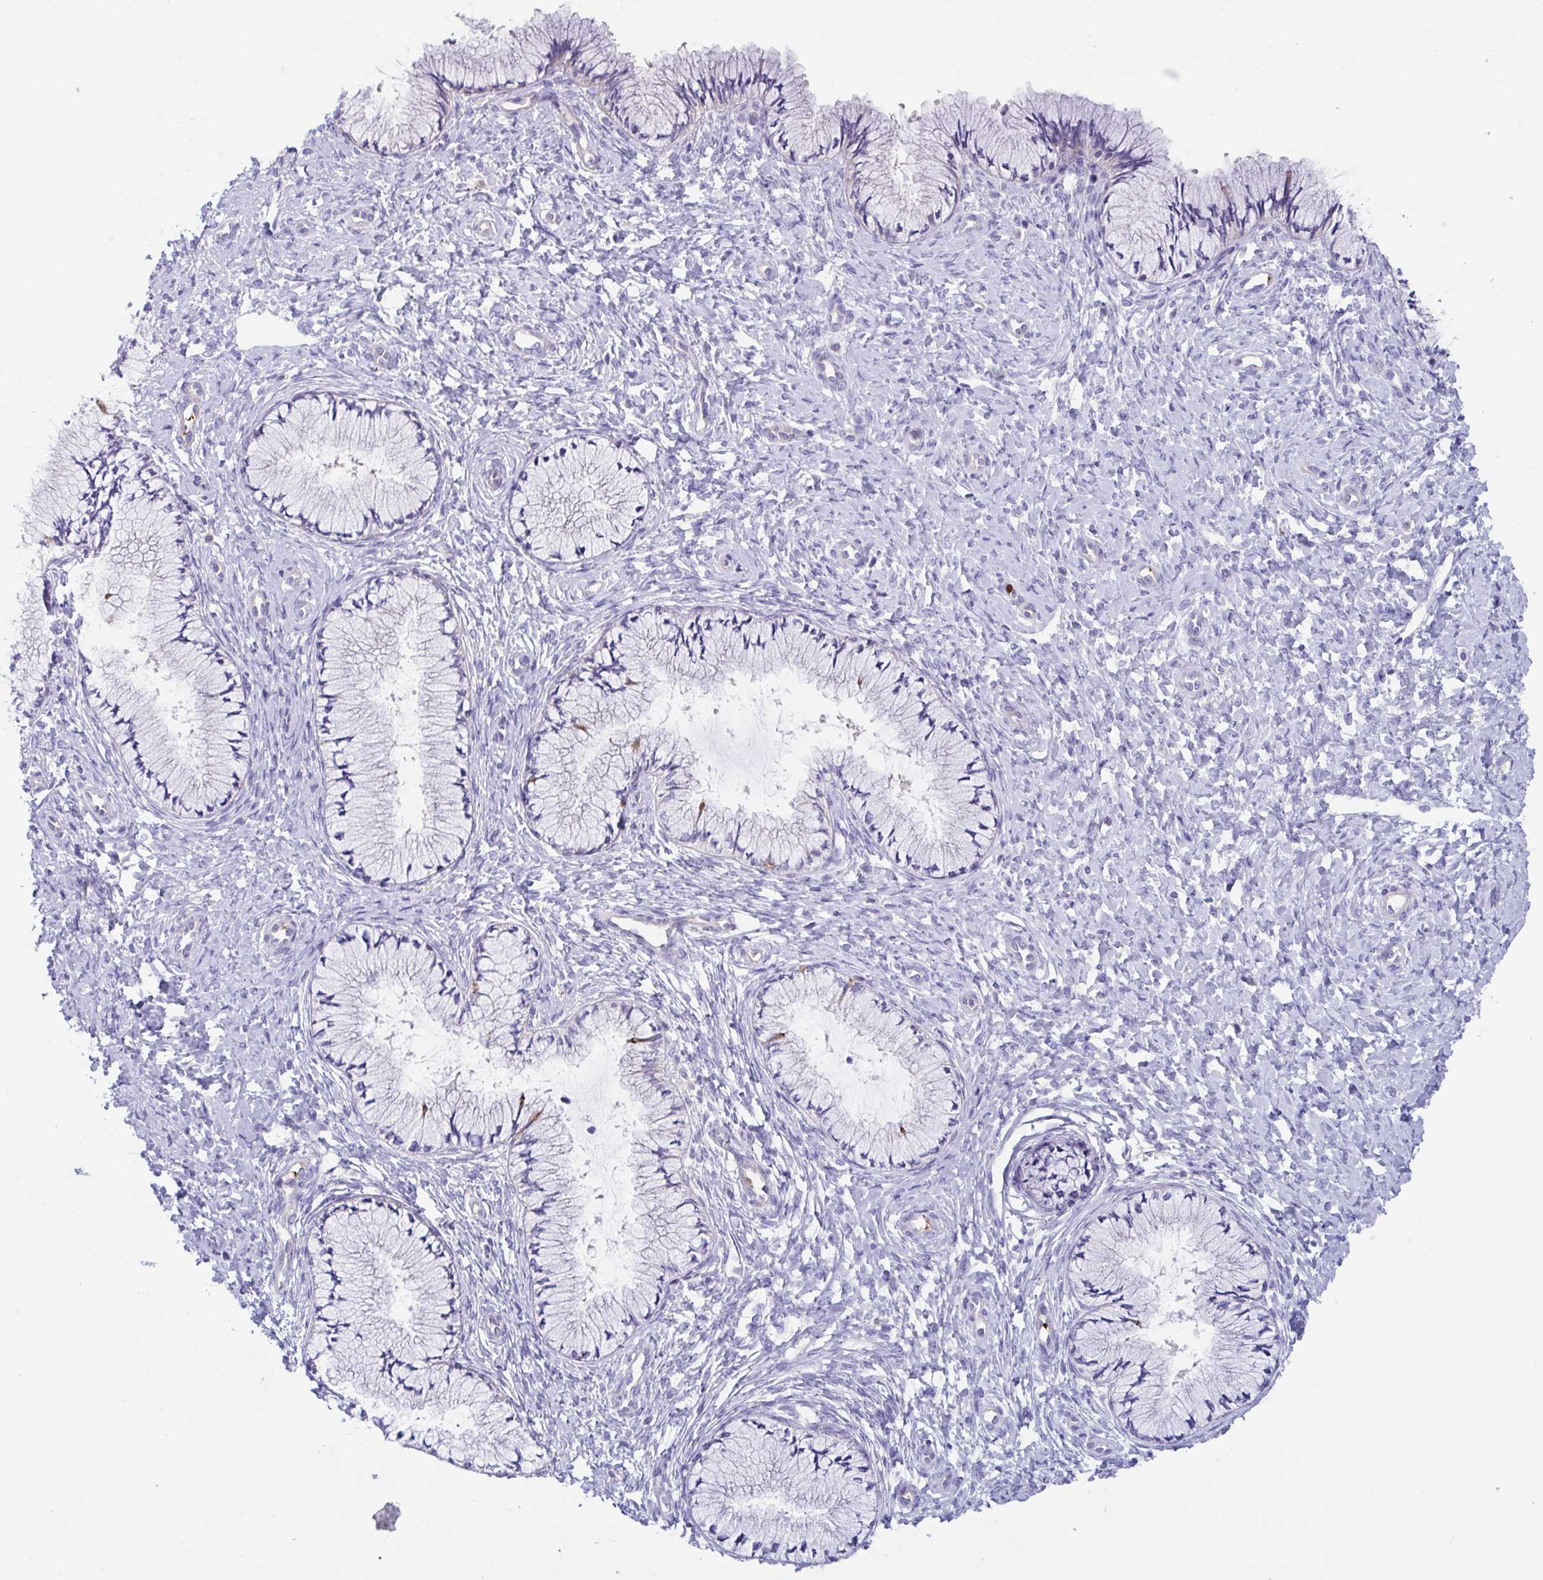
{"staining": {"intensity": "negative", "quantity": "none", "location": "none"}, "tissue": "cervix", "cell_type": "Glandular cells", "image_type": "normal", "snomed": [{"axis": "morphology", "description": "Normal tissue, NOS"}, {"axis": "topography", "description": "Cervix"}], "caption": "High power microscopy histopathology image of an immunohistochemistry photomicrograph of unremarkable cervix, revealing no significant positivity in glandular cells. (DAB (3,3'-diaminobenzidine) immunohistochemistry visualized using brightfield microscopy, high magnification).", "gene": "TTC30A", "patient": {"sex": "female", "age": 37}}